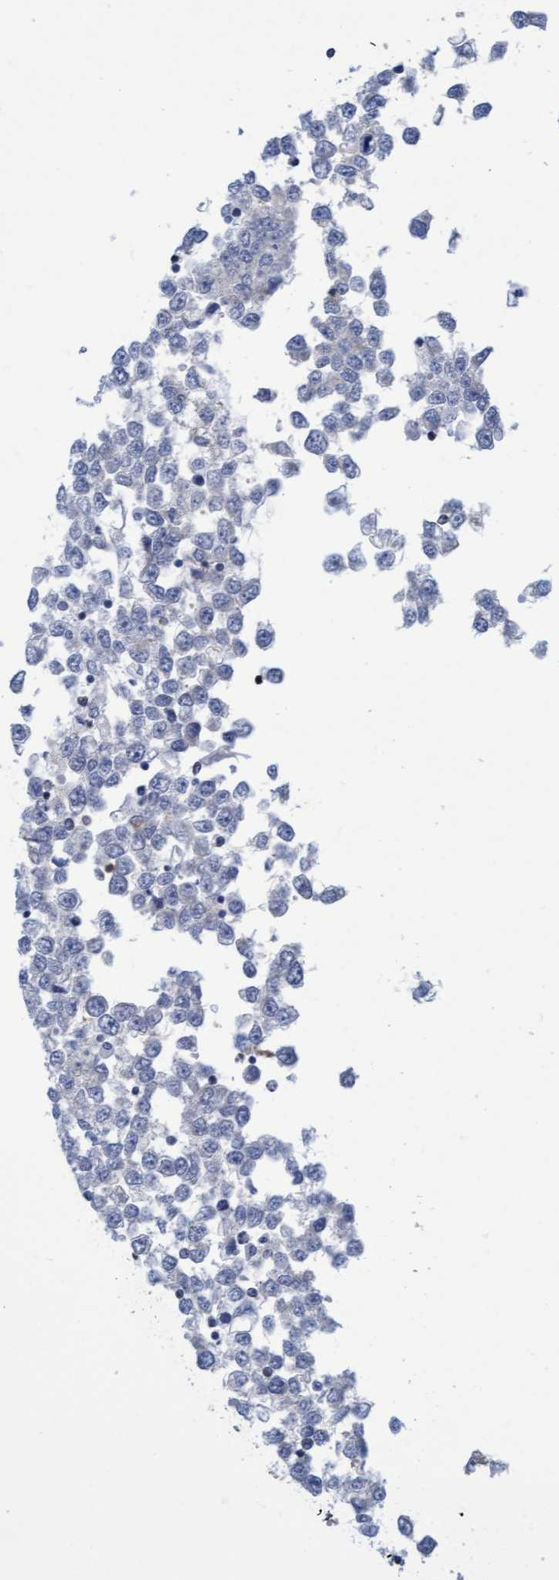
{"staining": {"intensity": "negative", "quantity": "none", "location": "none"}, "tissue": "testis cancer", "cell_type": "Tumor cells", "image_type": "cancer", "snomed": [{"axis": "morphology", "description": "Seminoma, NOS"}, {"axis": "topography", "description": "Testis"}], "caption": "IHC photomicrograph of testis cancer (seminoma) stained for a protein (brown), which exhibits no staining in tumor cells. The staining was performed using DAB (3,3'-diaminobenzidine) to visualize the protein expression in brown, while the nuclei were stained in blue with hematoxylin (Magnification: 20x).", "gene": "FNBP1", "patient": {"sex": "male", "age": 65}}